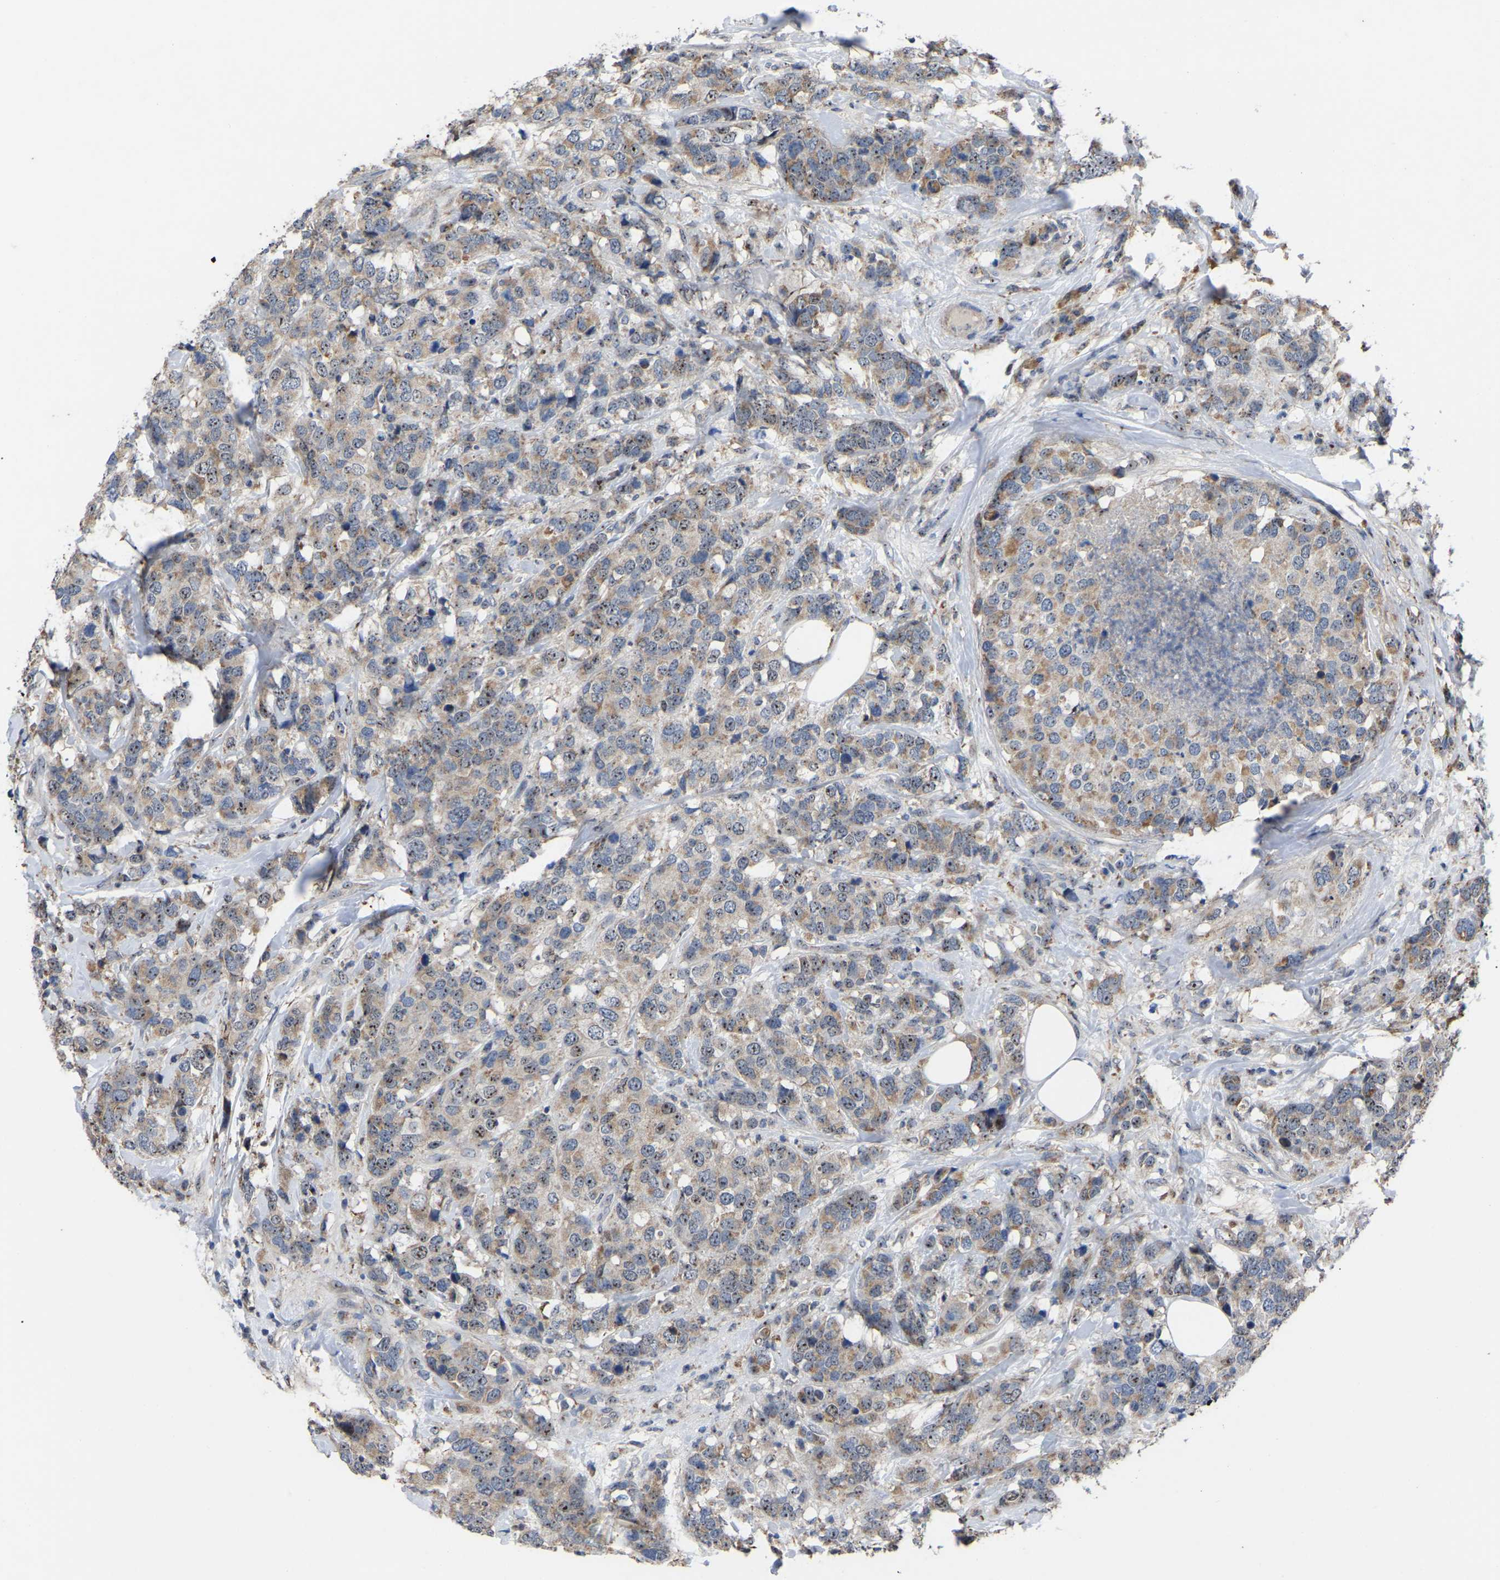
{"staining": {"intensity": "moderate", "quantity": ">75%", "location": "cytoplasmic/membranous,nuclear"}, "tissue": "breast cancer", "cell_type": "Tumor cells", "image_type": "cancer", "snomed": [{"axis": "morphology", "description": "Lobular carcinoma"}, {"axis": "topography", "description": "Breast"}], "caption": "A brown stain shows moderate cytoplasmic/membranous and nuclear positivity of a protein in breast lobular carcinoma tumor cells.", "gene": "NOP53", "patient": {"sex": "female", "age": 59}}